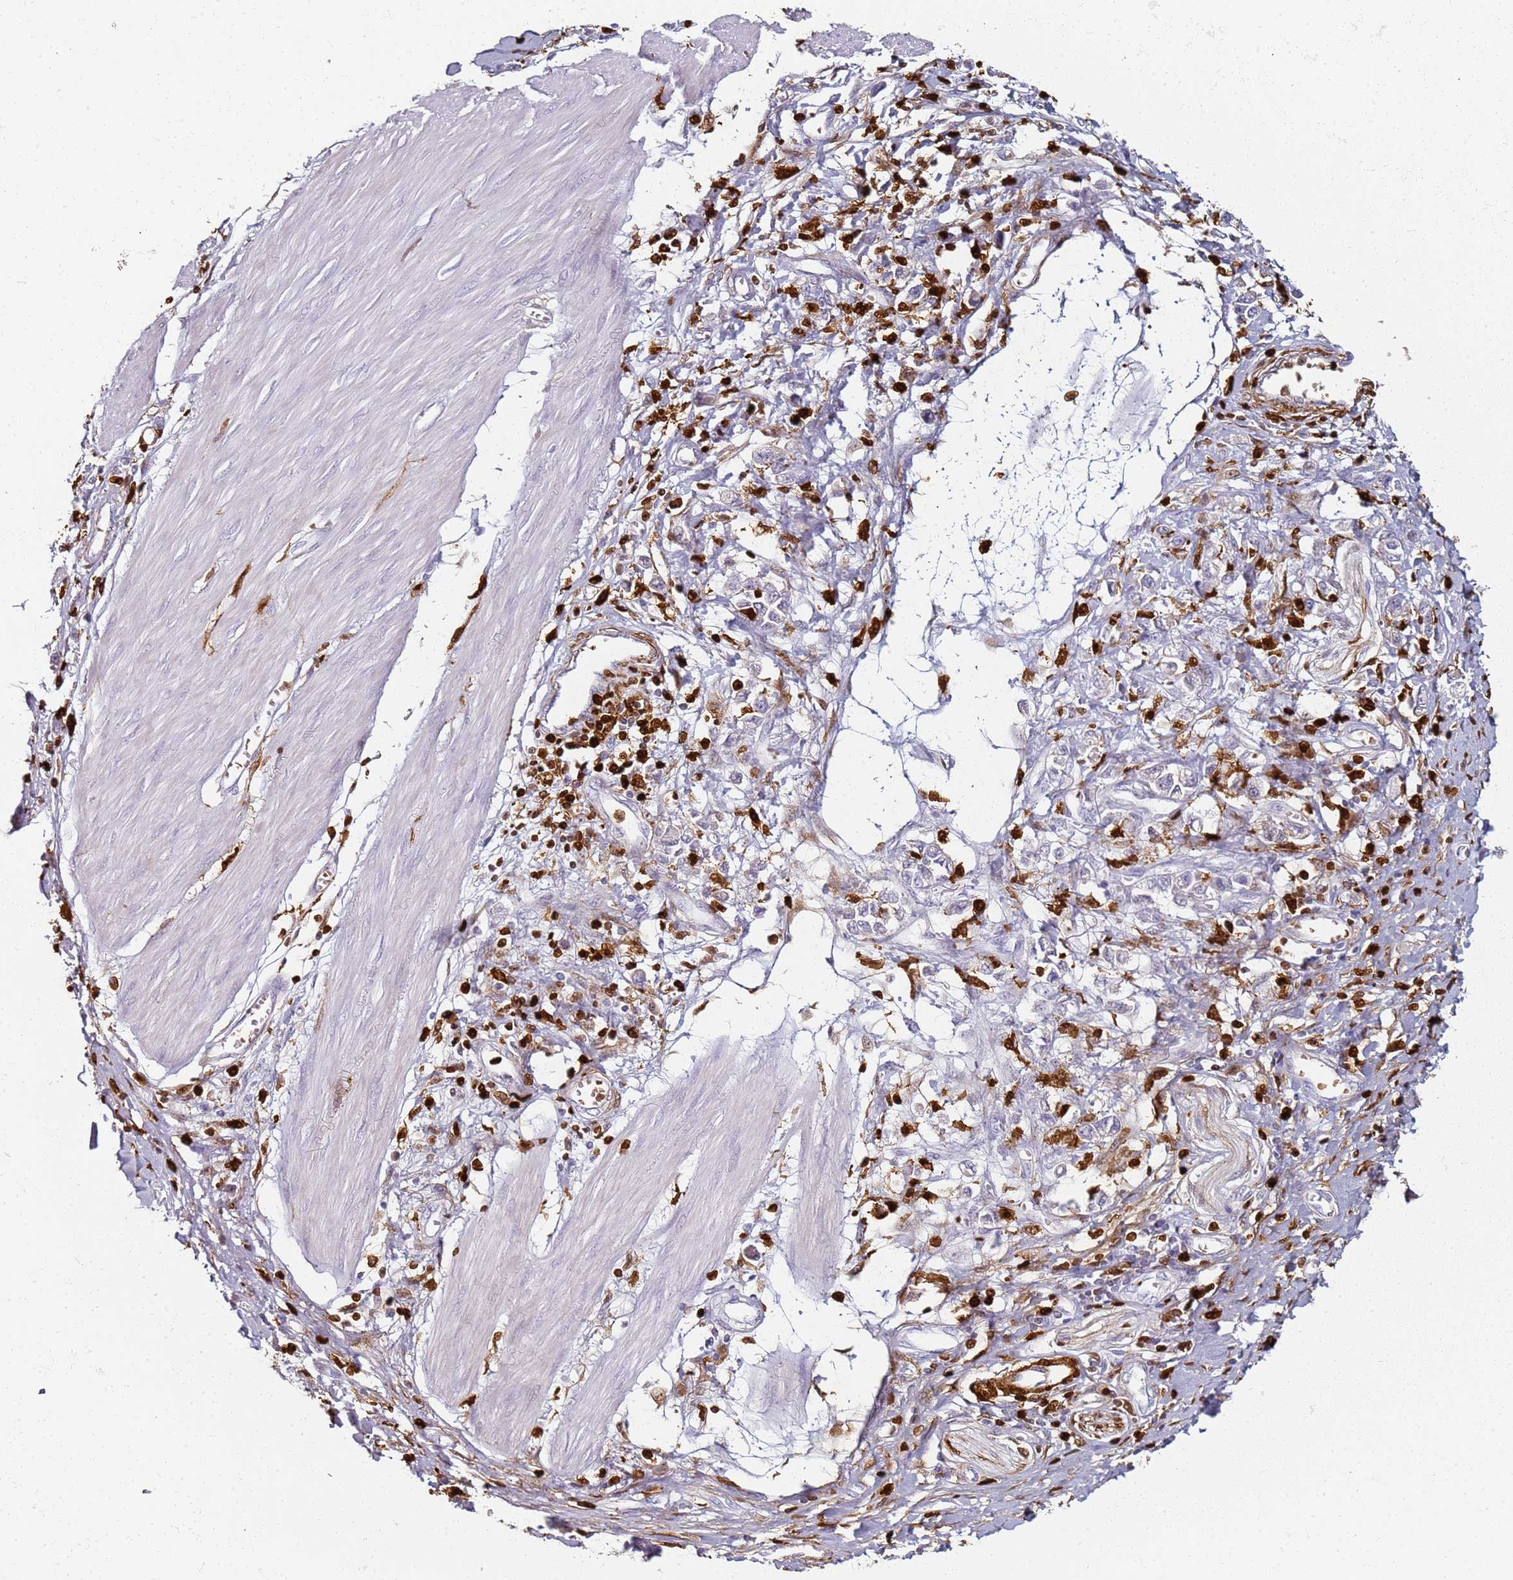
{"staining": {"intensity": "negative", "quantity": "none", "location": "none"}, "tissue": "stomach cancer", "cell_type": "Tumor cells", "image_type": "cancer", "snomed": [{"axis": "morphology", "description": "Adenocarcinoma, NOS"}, {"axis": "topography", "description": "Stomach"}], "caption": "Tumor cells show no significant protein expression in stomach cancer (adenocarcinoma).", "gene": "S100A4", "patient": {"sex": "female", "age": 76}}